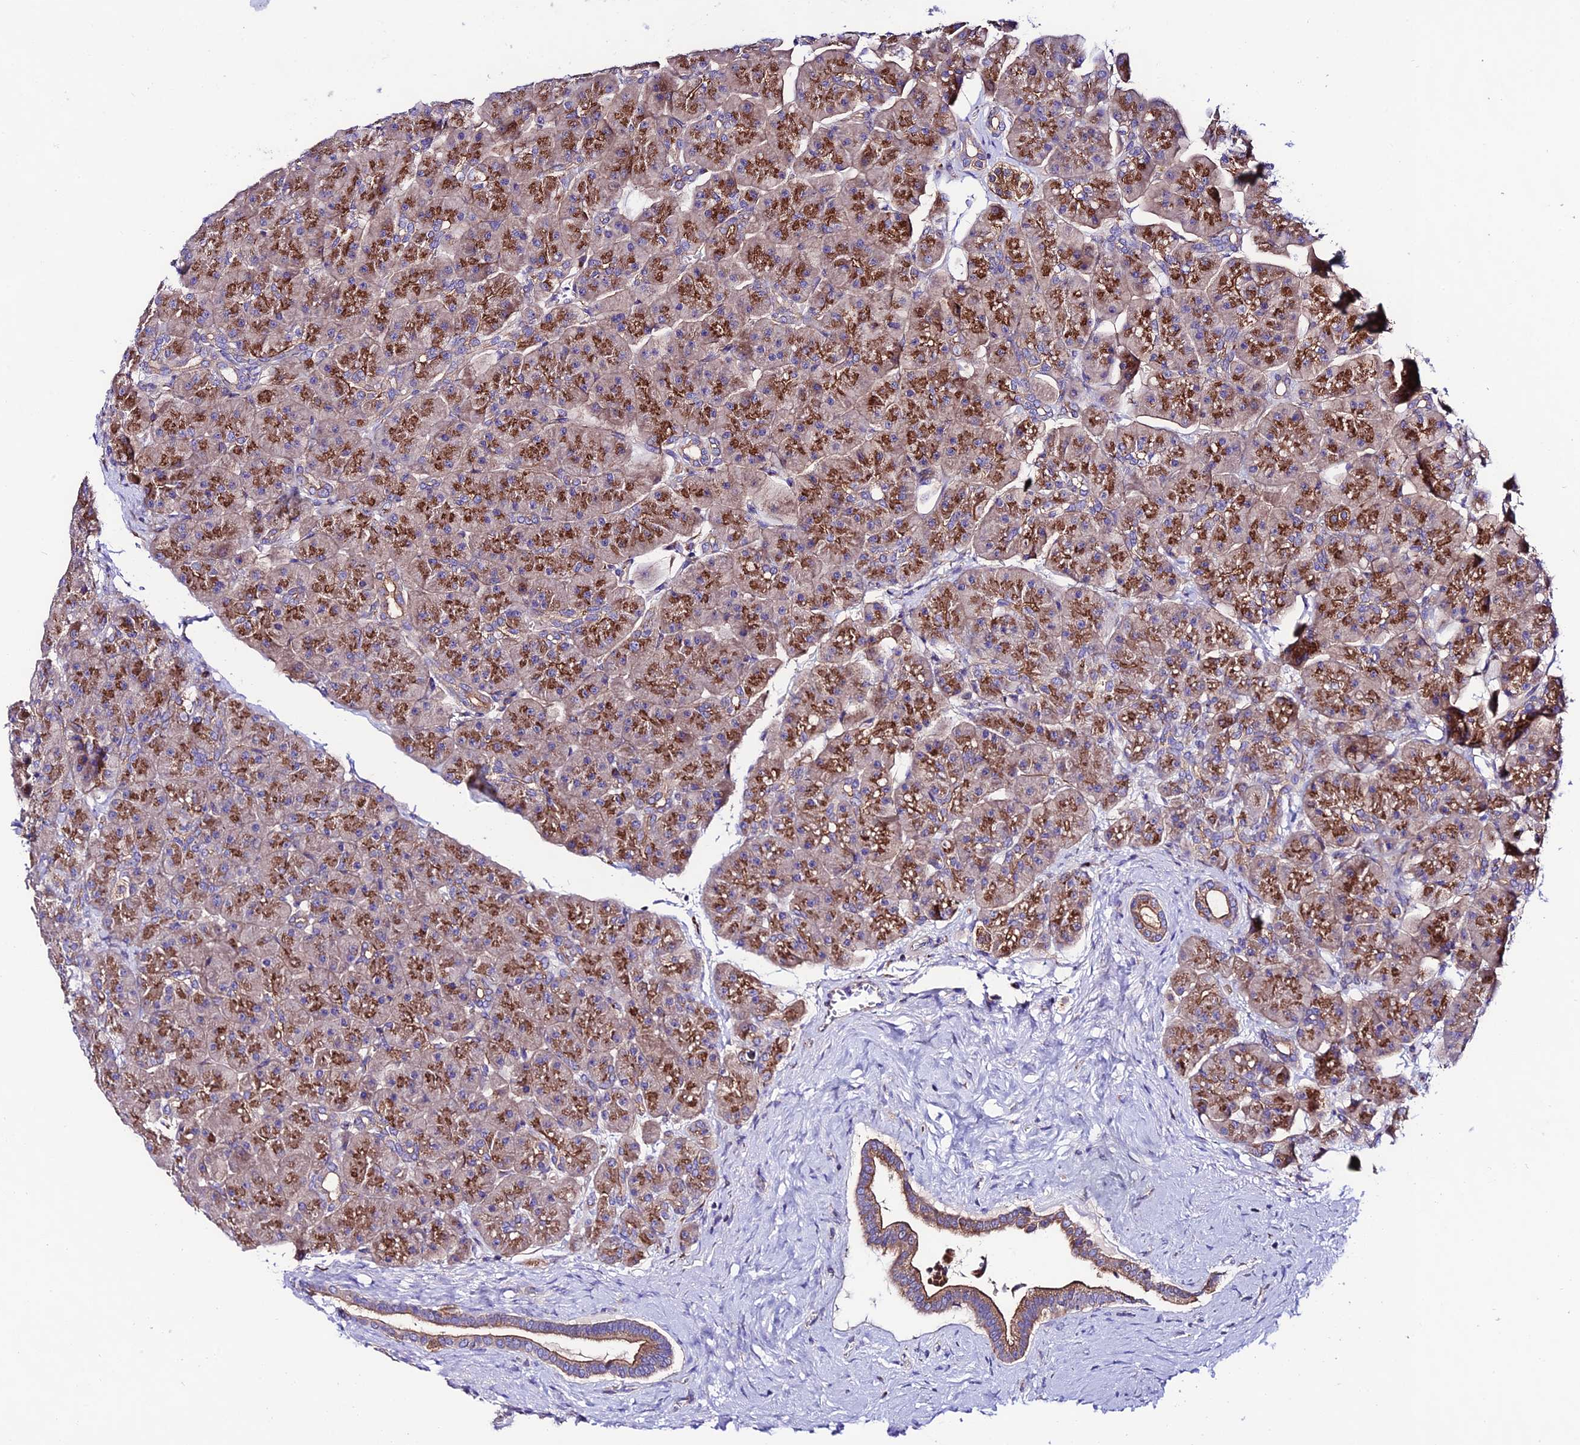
{"staining": {"intensity": "strong", "quantity": ">75%", "location": "cytoplasmic/membranous"}, "tissue": "pancreas", "cell_type": "Exocrine glandular cells", "image_type": "normal", "snomed": [{"axis": "morphology", "description": "Normal tissue, NOS"}, {"axis": "topography", "description": "Pancreas"}], "caption": "Pancreas stained for a protein (brown) shows strong cytoplasmic/membranous positive expression in approximately >75% of exocrine glandular cells.", "gene": "LACTB2", "patient": {"sex": "male", "age": 66}}